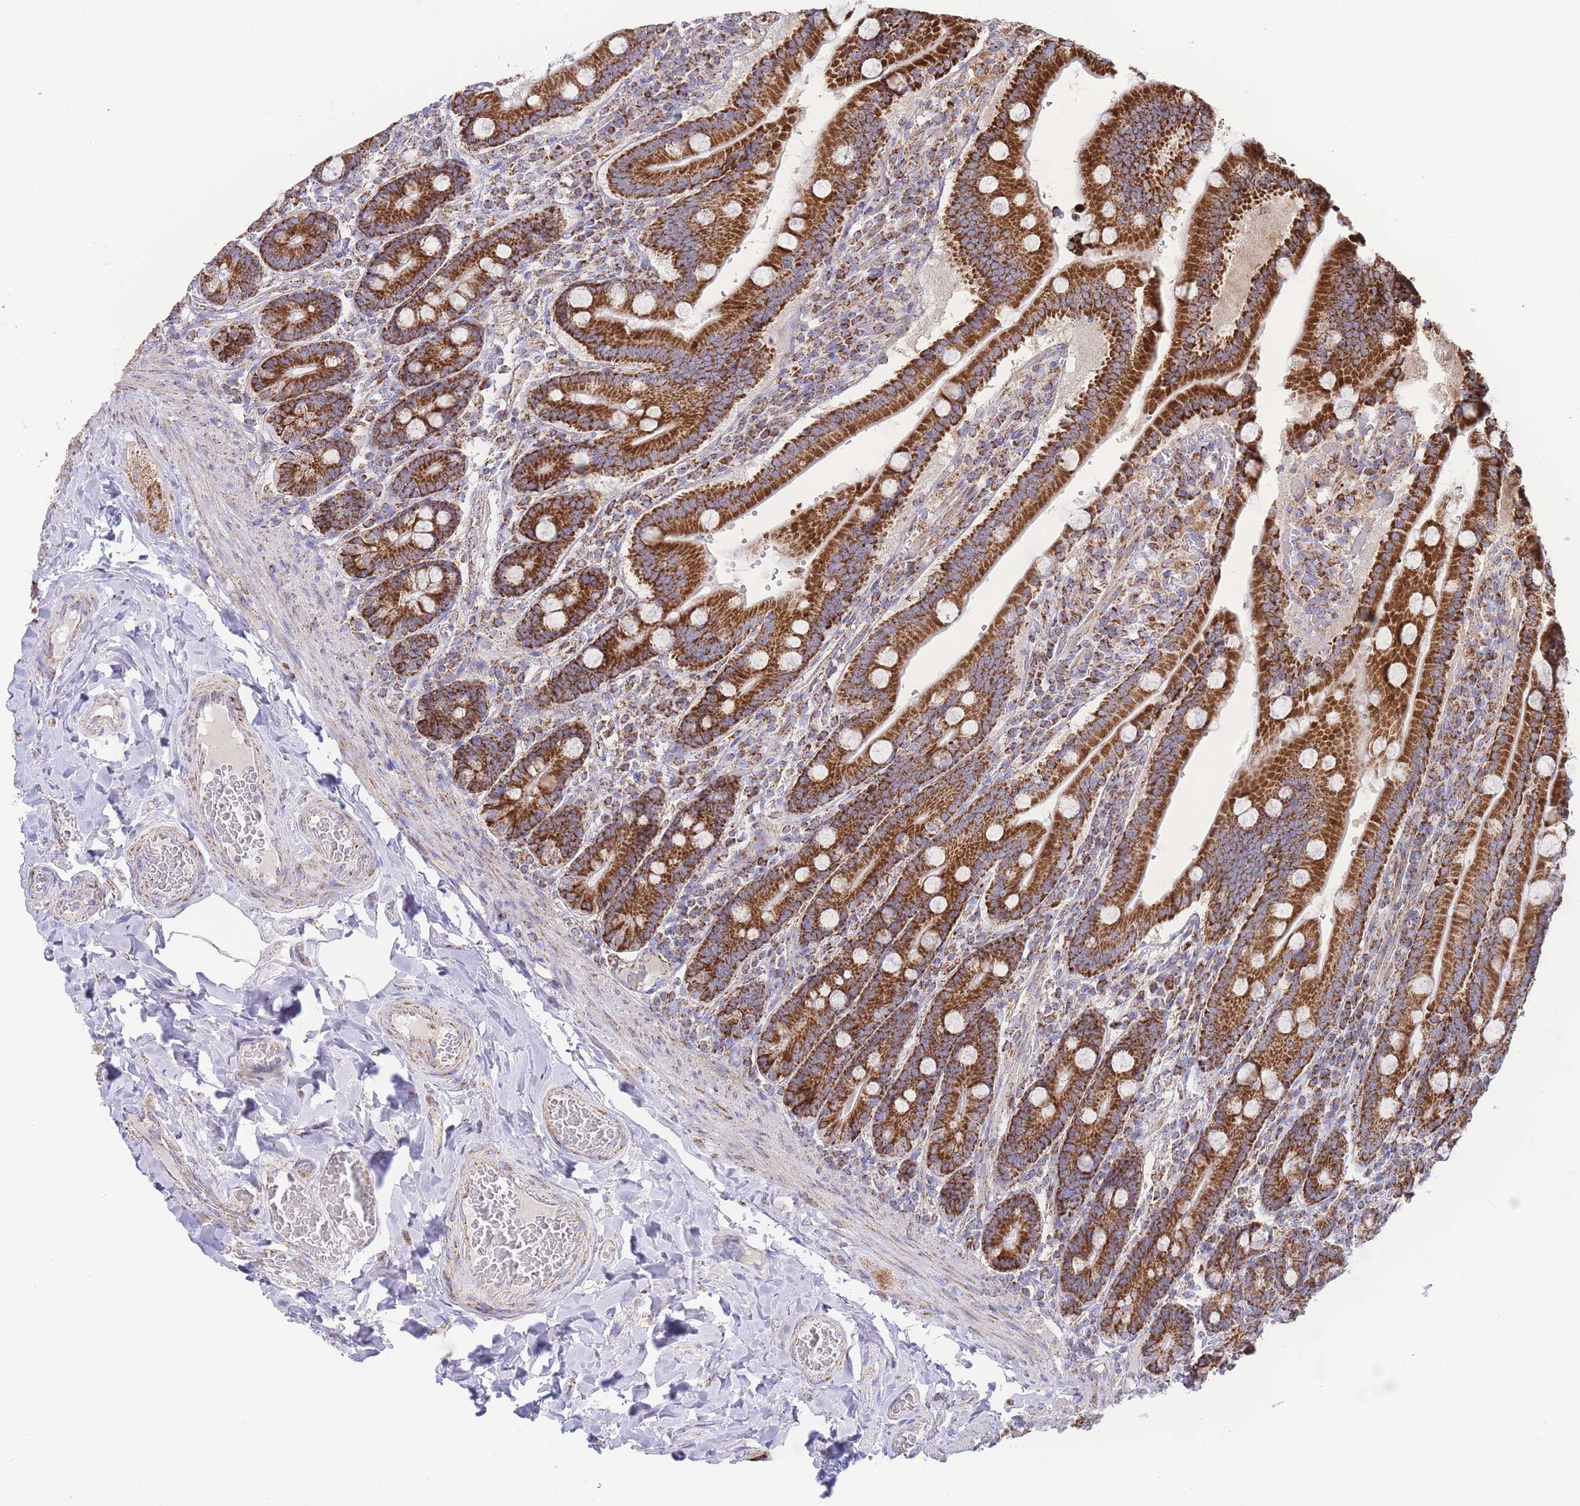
{"staining": {"intensity": "strong", "quantity": ">75%", "location": "cytoplasmic/membranous"}, "tissue": "duodenum", "cell_type": "Glandular cells", "image_type": "normal", "snomed": [{"axis": "morphology", "description": "Normal tissue, NOS"}, {"axis": "topography", "description": "Duodenum"}], "caption": "Strong cytoplasmic/membranous protein positivity is present in about >75% of glandular cells in duodenum.", "gene": "GSTM1", "patient": {"sex": "female", "age": 62}}